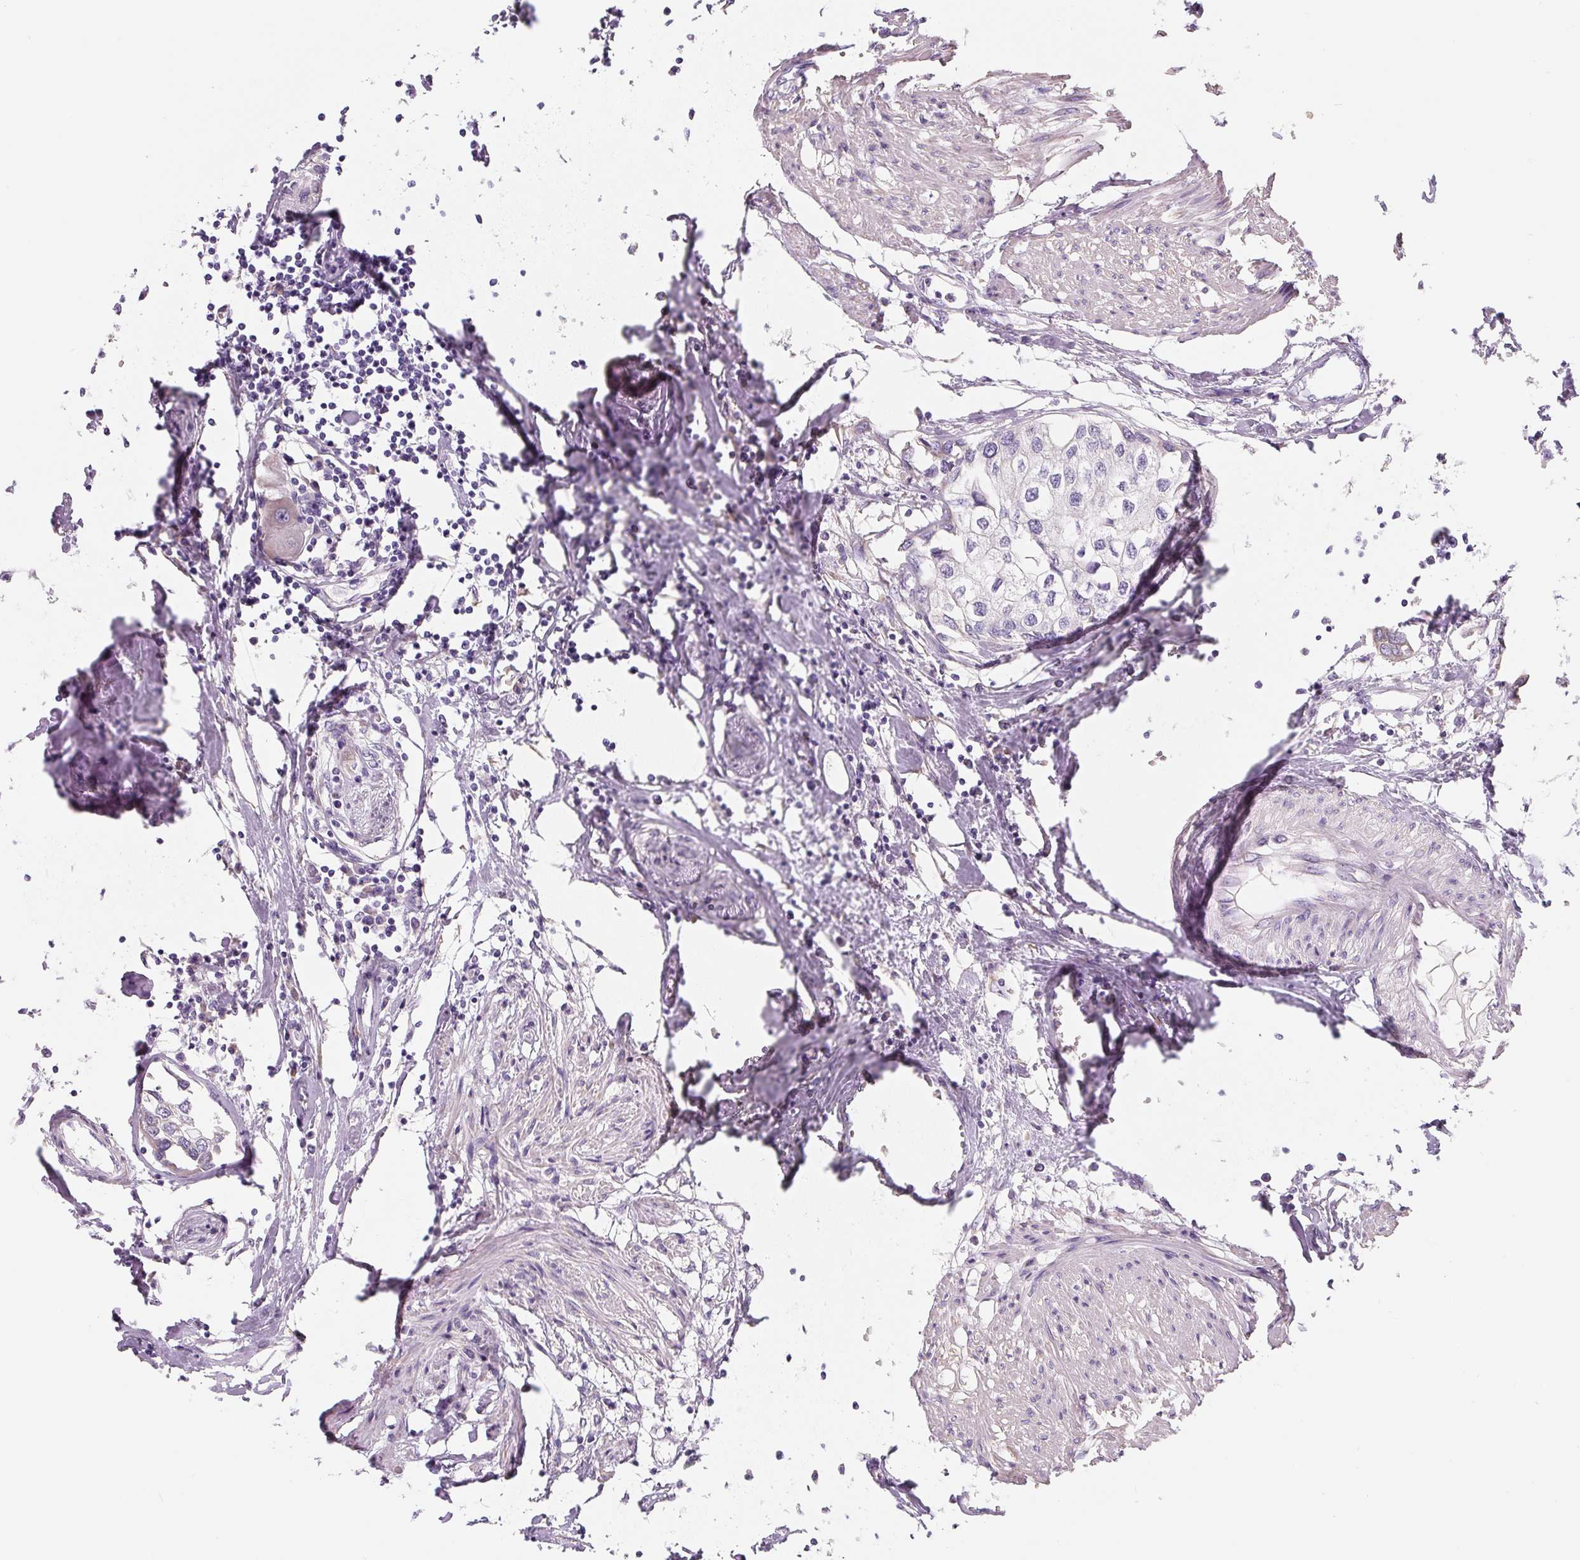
{"staining": {"intensity": "negative", "quantity": "none", "location": "none"}, "tissue": "urothelial cancer", "cell_type": "Tumor cells", "image_type": "cancer", "snomed": [{"axis": "morphology", "description": "Urothelial carcinoma, High grade"}, {"axis": "topography", "description": "Urinary bladder"}], "caption": "A high-resolution histopathology image shows IHC staining of urothelial cancer, which displays no significant staining in tumor cells.", "gene": "PWWP3B", "patient": {"sex": "male", "age": 64}}